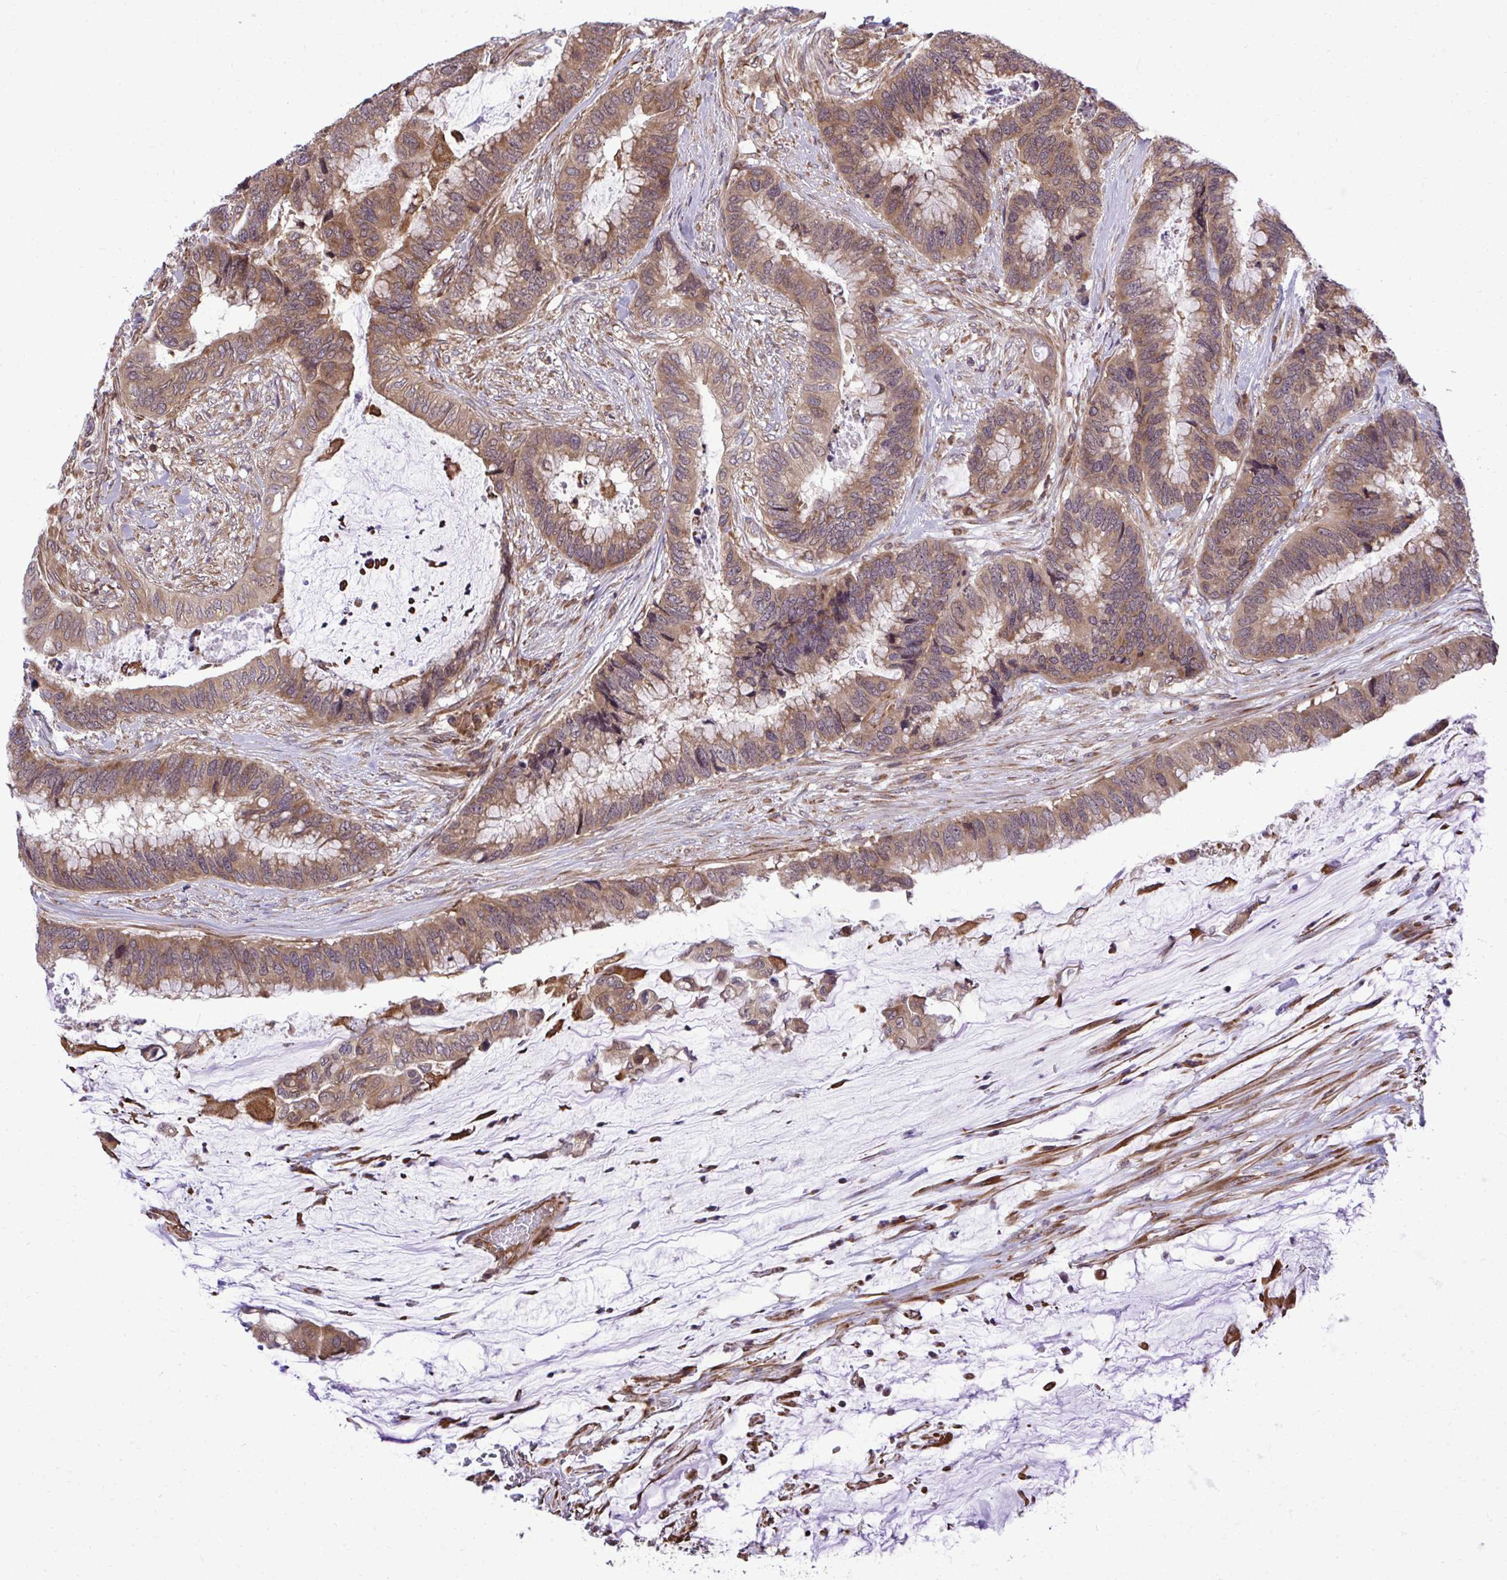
{"staining": {"intensity": "moderate", "quantity": ">75%", "location": "cytoplasmic/membranous"}, "tissue": "colorectal cancer", "cell_type": "Tumor cells", "image_type": "cancer", "snomed": [{"axis": "morphology", "description": "Adenocarcinoma, NOS"}, {"axis": "topography", "description": "Rectum"}], "caption": "The image exhibits staining of colorectal cancer, revealing moderate cytoplasmic/membranous protein staining (brown color) within tumor cells.", "gene": "RPS15", "patient": {"sex": "female", "age": 59}}